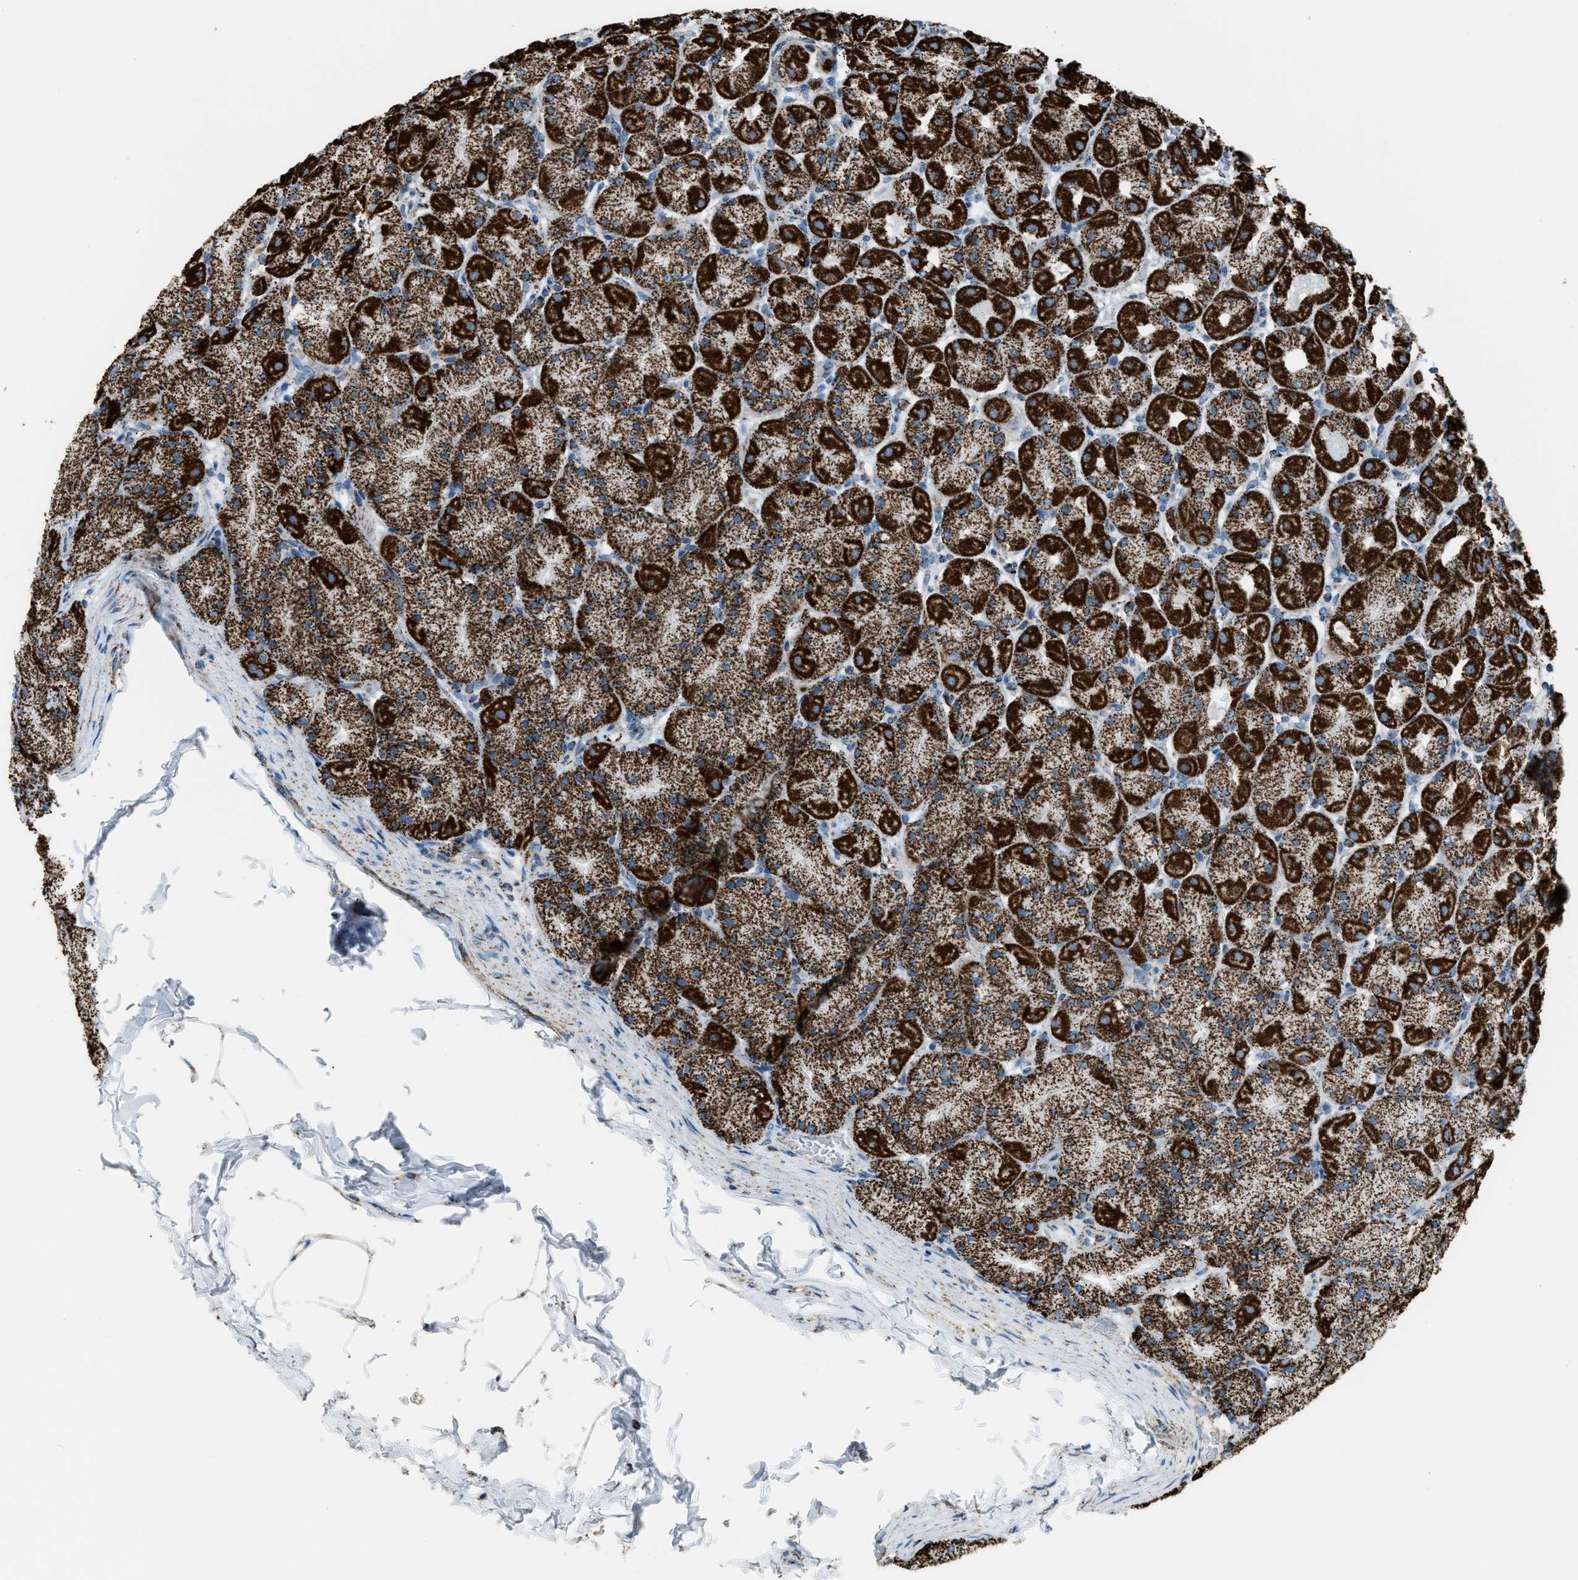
{"staining": {"intensity": "strong", "quantity": ">75%", "location": "cytoplasmic/membranous"}, "tissue": "stomach", "cell_type": "Glandular cells", "image_type": "normal", "snomed": [{"axis": "morphology", "description": "Normal tissue, NOS"}, {"axis": "topography", "description": "Stomach, upper"}], "caption": "Immunohistochemistry (IHC) (DAB) staining of benign human stomach shows strong cytoplasmic/membranous protein staining in approximately >75% of glandular cells.", "gene": "MDH2", "patient": {"sex": "female", "age": 56}}